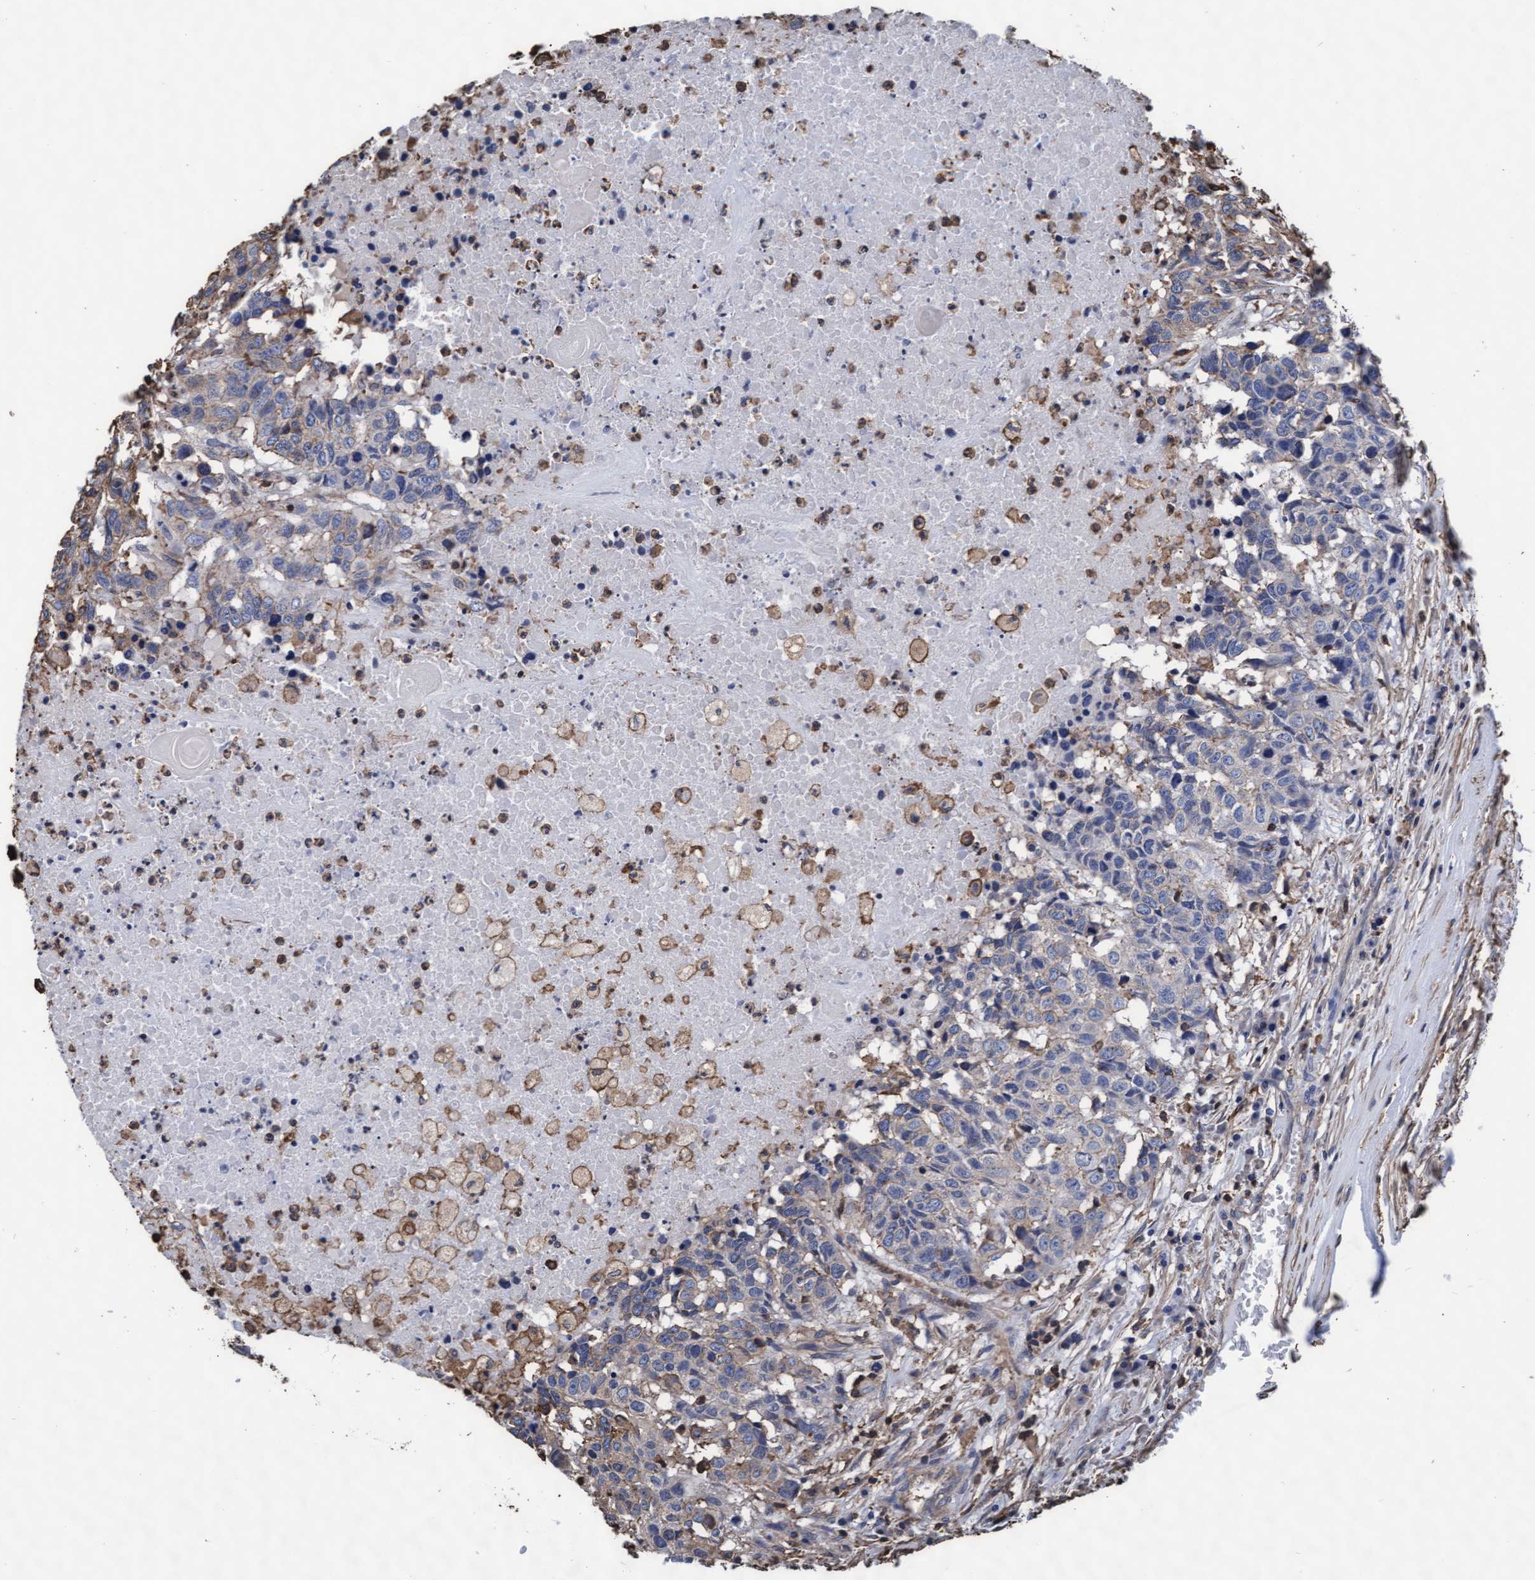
{"staining": {"intensity": "weak", "quantity": "<25%", "location": "cytoplasmic/membranous"}, "tissue": "head and neck cancer", "cell_type": "Tumor cells", "image_type": "cancer", "snomed": [{"axis": "morphology", "description": "Squamous cell carcinoma, NOS"}, {"axis": "topography", "description": "Head-Neck"}], "caption": "Micrograph shows no protein positivity in tumor cells of head and neck cancer tissue. (DAB (3,3'-diaminobenzidine) IHC visualized using brightfield microscopy, high magnification).", "gene": "GRHPR", "patient": {"sex": "male", "age": 66}}